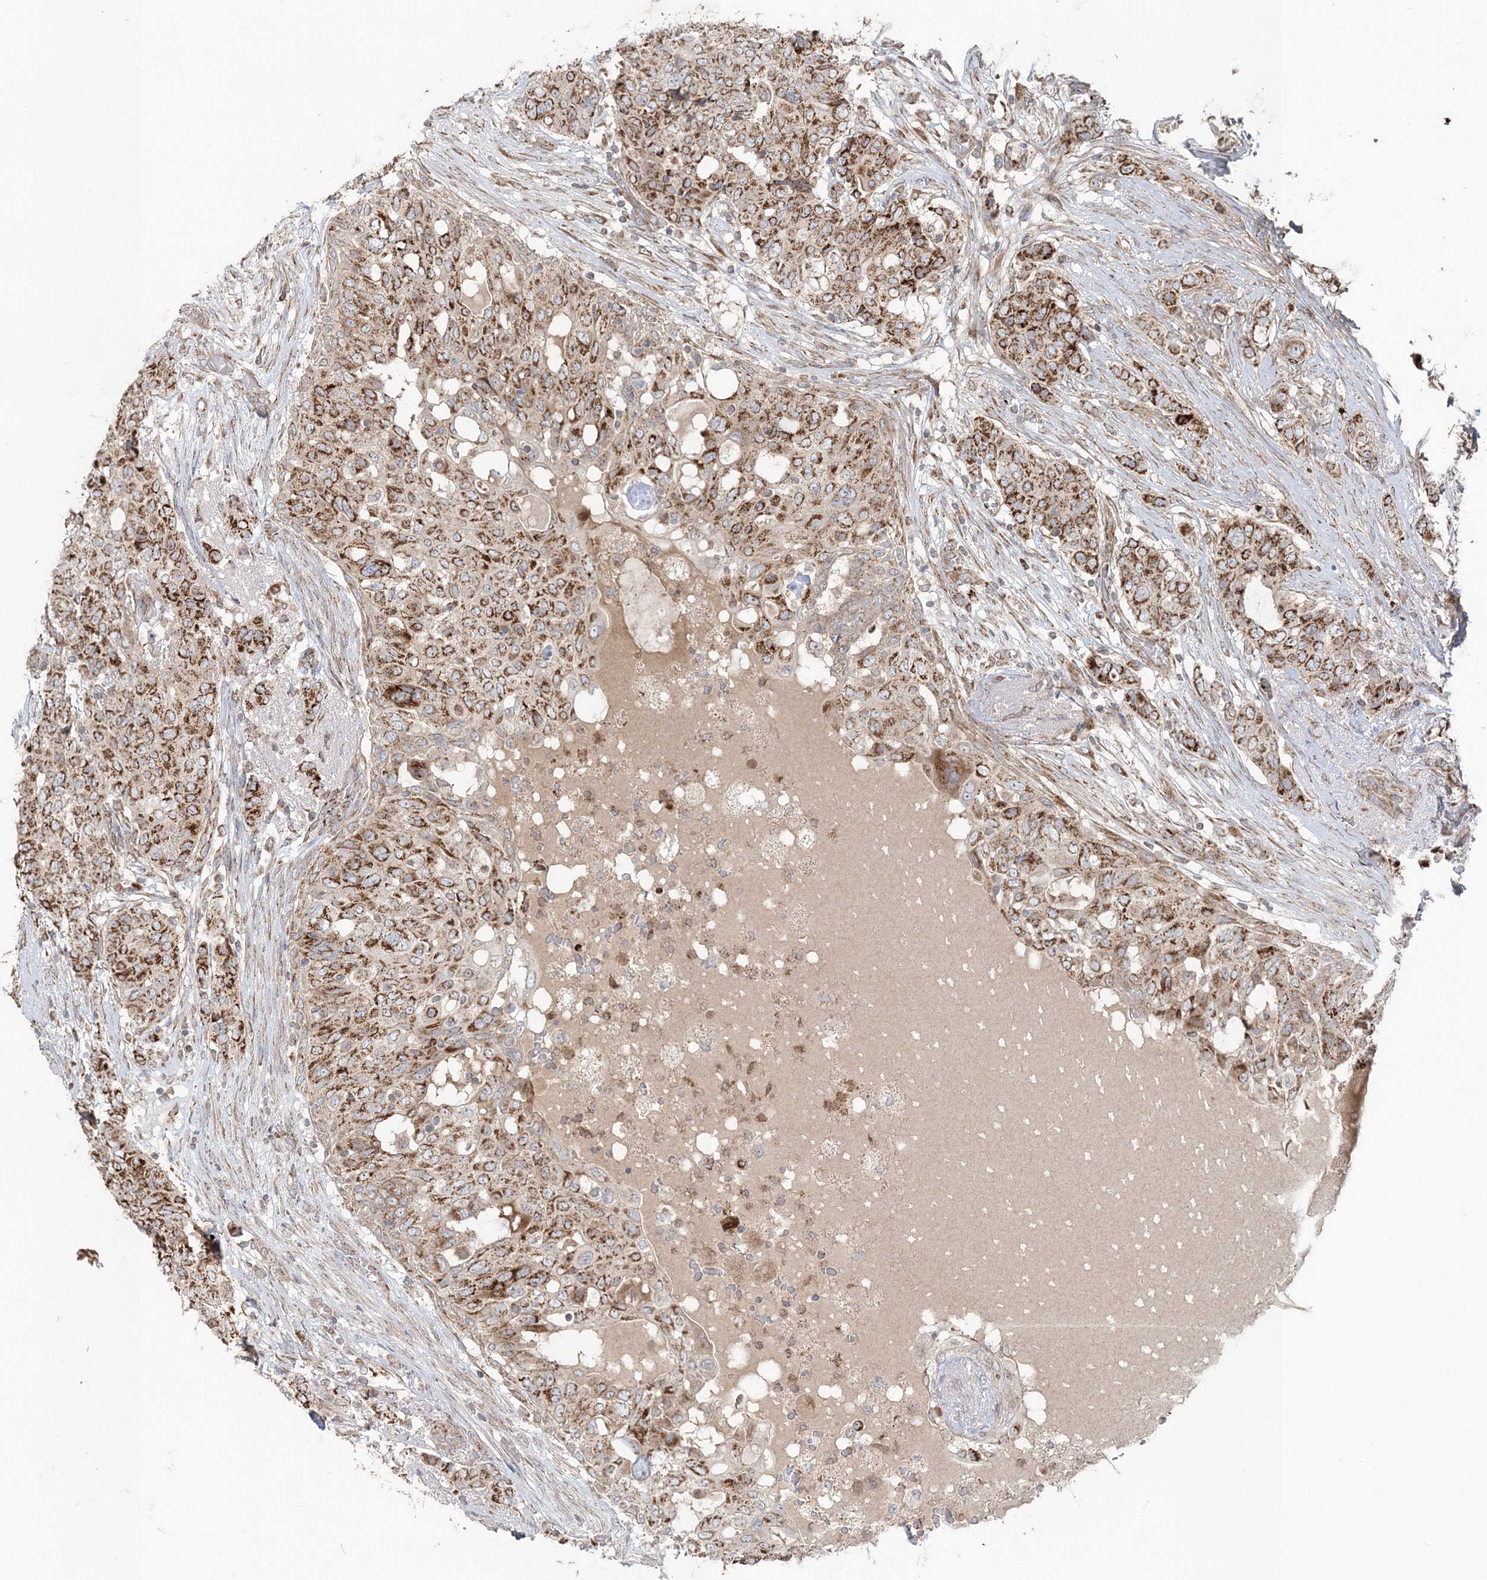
{"staining": {"intensity": "strong", "quantity": ">75%", "location": "cytoplasmic/membranous"}, "tissue": "breast cancer", "cell_type": "Tumor cells", "image_type": "cancer", "snomed": [{"axis": "morphology", "description": "Lobular carcinoma"}, {"axis": "topography", "description": "Breast"}], "caption": "Breast cancer (lobular carcinoma) stained with a protein marker exhibits strong staining in tumor cells.", "gene": "LRPPRC", "patient": {"sex": "female", "age": 51}}